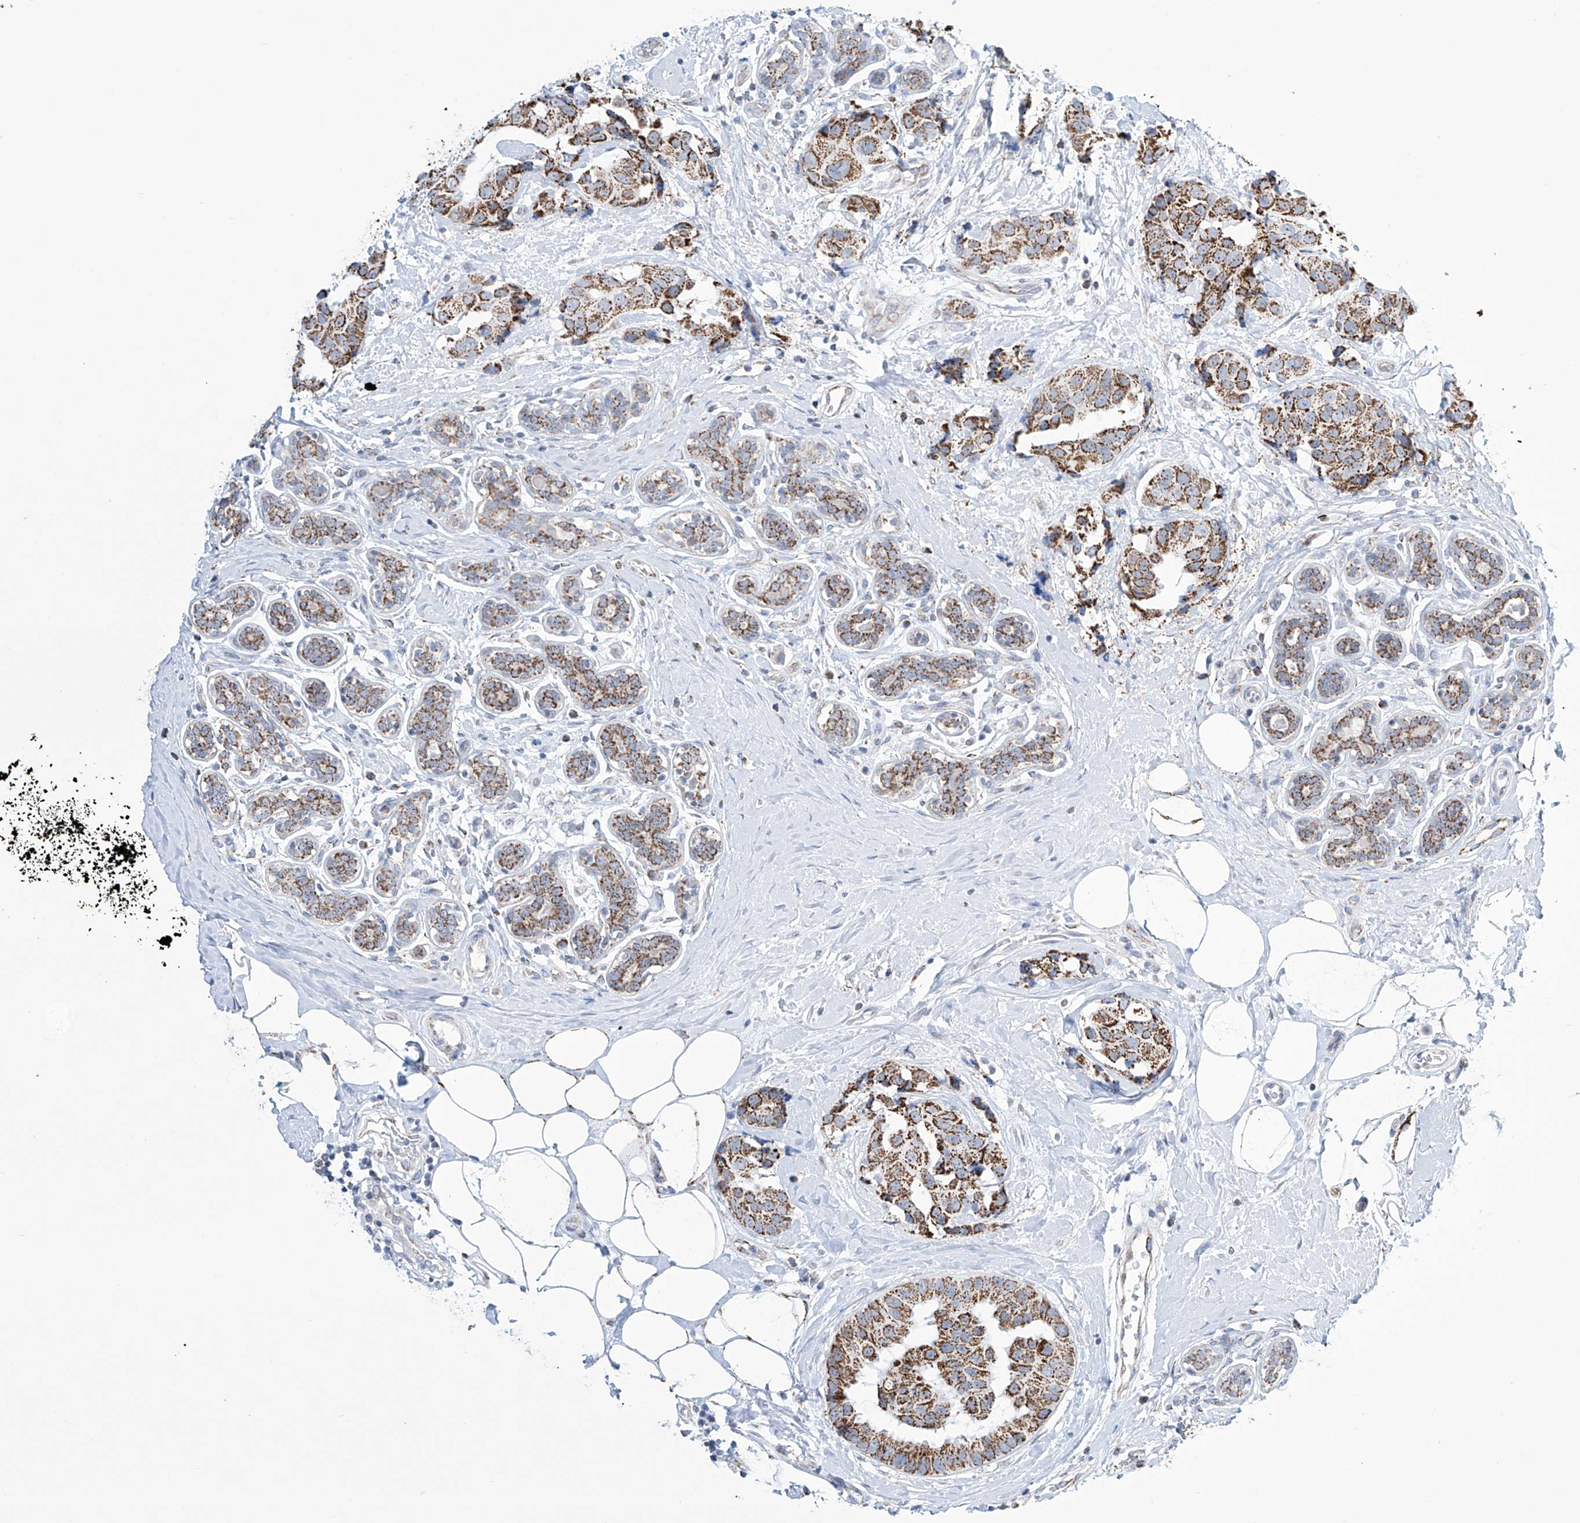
{"staining": {"intensity": "strong", "quantity": ">75%", "location": "cytoplasmic/membranous"}, "tissue": "breast cancer", "cell_type": "Tumor cells", "image_type": "cancer", "snomed": [{"axis": "morphology", "description": "Normal tissue, NOS"}, {"axis": "morphology", "description": "Duct carcinoma"}, {"axis": "topography", "description": "Breast"}], "caption": "Brown immunohistochemical staining in invasive ductal carcinoma (breast) shows strong cytoplasmic/membranous expression in about >75% of tumor cells.", "gene": "ALDH6A1", "patient": {"sex": "female", "age": 39}}